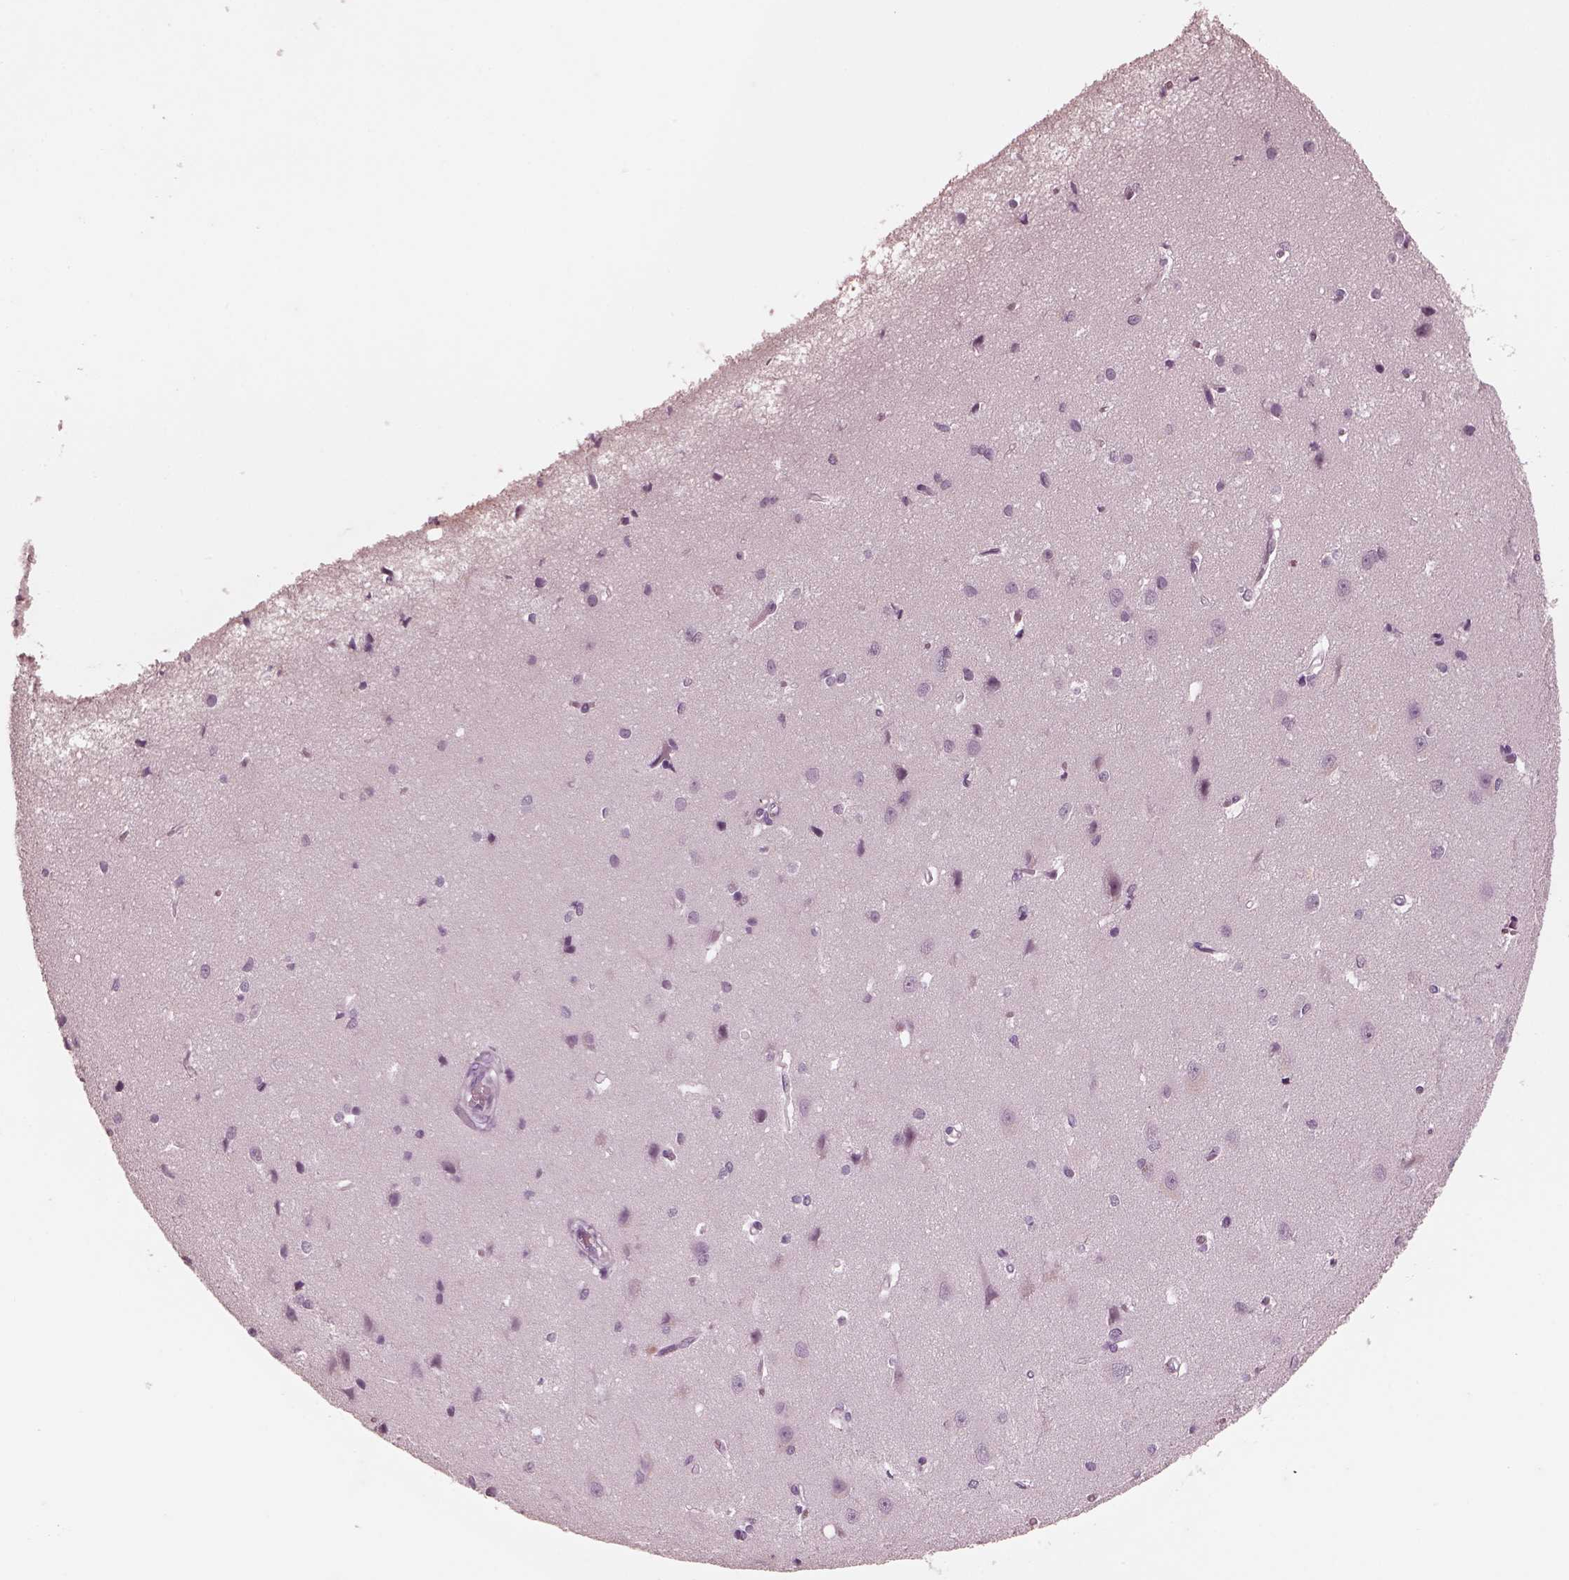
{"staining": {"intensity": "negative", "quantity": "none", "location": "none"}, "tissue": "cerebral cortex", "cell_type": "Endothelial cells", "image_type": "normal", "snomed": [{"axis": "morphology", "description": "Normal tissue, NOS"}, {"axis": "topography", "description": "Cerebral cortex"}], "caption": "Cerebral cortex was stained to show a protein in brown. There is no significant expression in endothelial cells. (Brightfield microscopy of DAB immunohistochemistry at high magnification).", "gene": "CGA", "patient": {"sex": "male", "age": 37}}